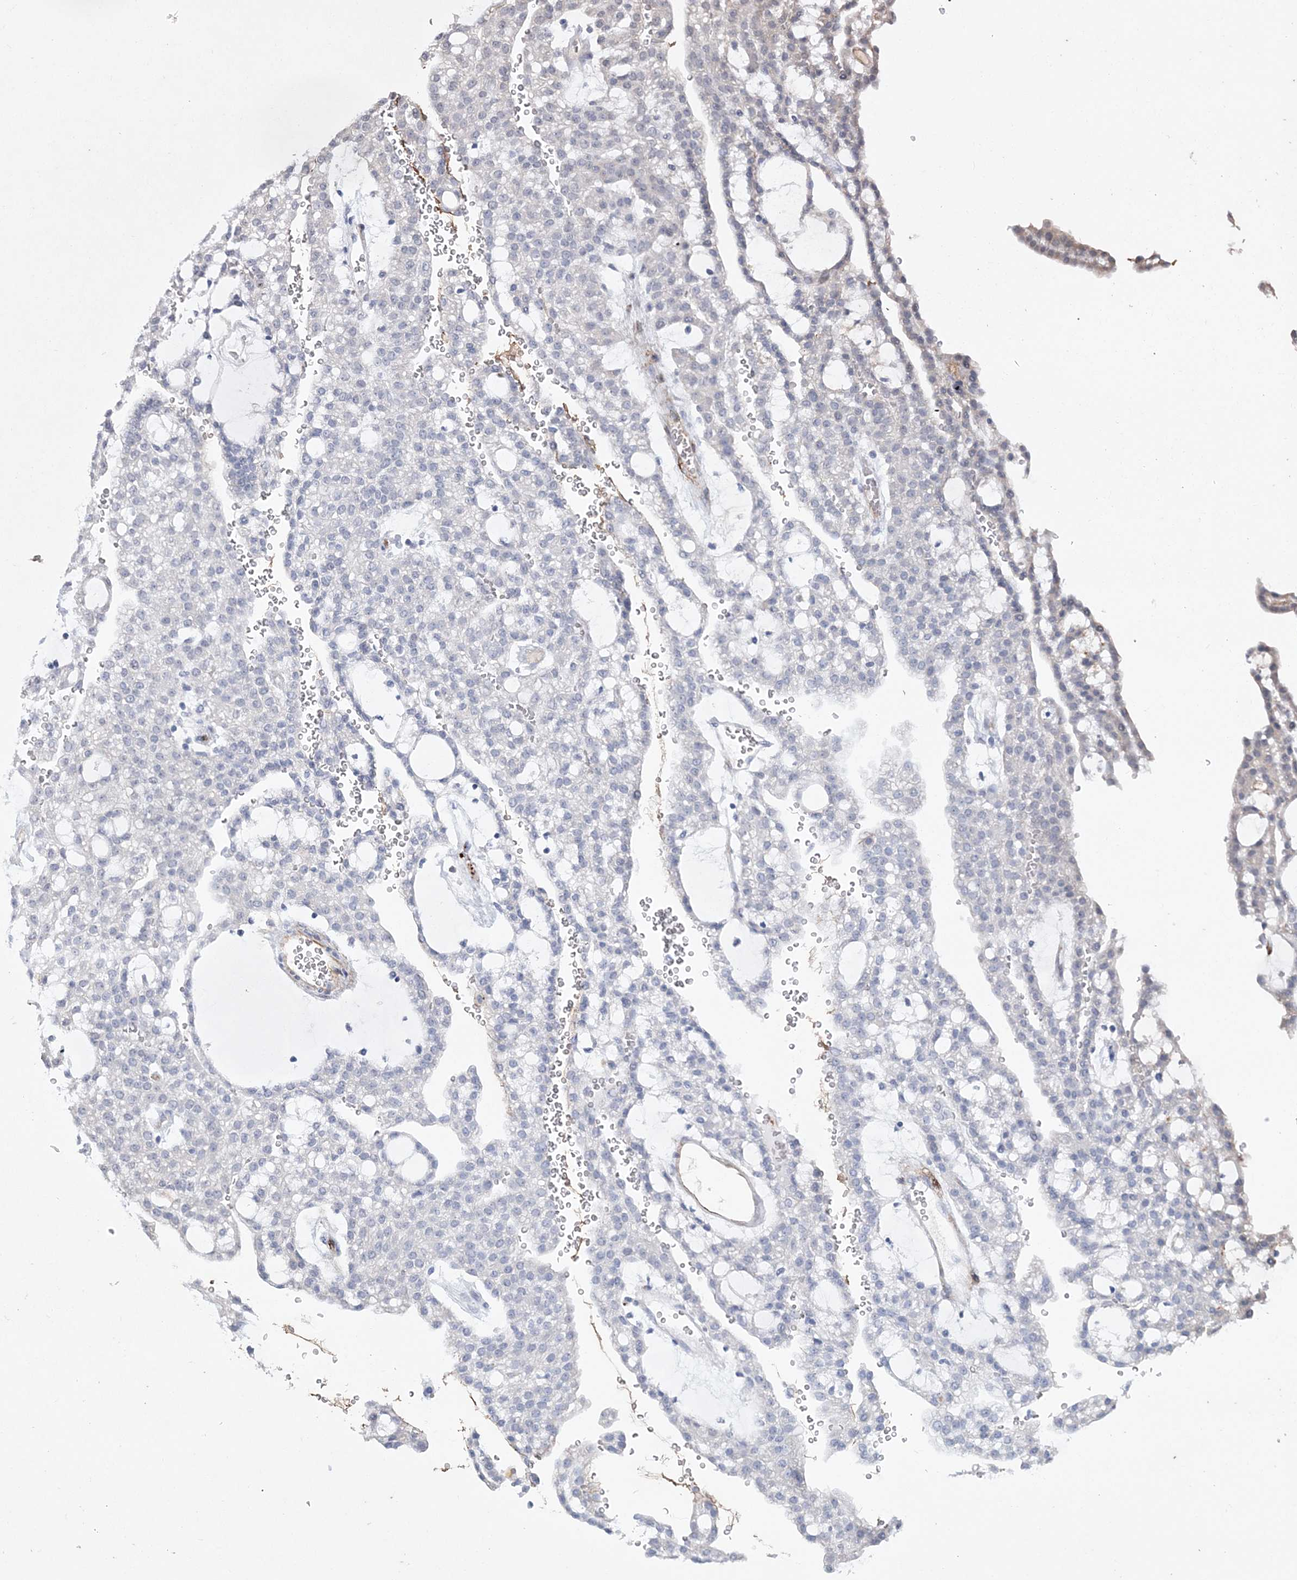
{"staining": {"intensity": "negative", "quantity": "none", "location": "none"}, "tissue": "renal cancer", "cell_type": "Tumor cells", "image_type": "cancer", "snomed": [{"axis": "morphology", "description": "Adenocarcinoma, NOS"}, {"axis": "topography", "description": "Kidney"}], "caption": "An IHC image of renal adenocarcinoma is shown. There is no staining in tumor cells of renal adenocarcinoma. (DAB IHC visualized using brightfield microscopy, high magnification).", "gene": "DPCD", "patient": {"sex": "male", "age": 63}}